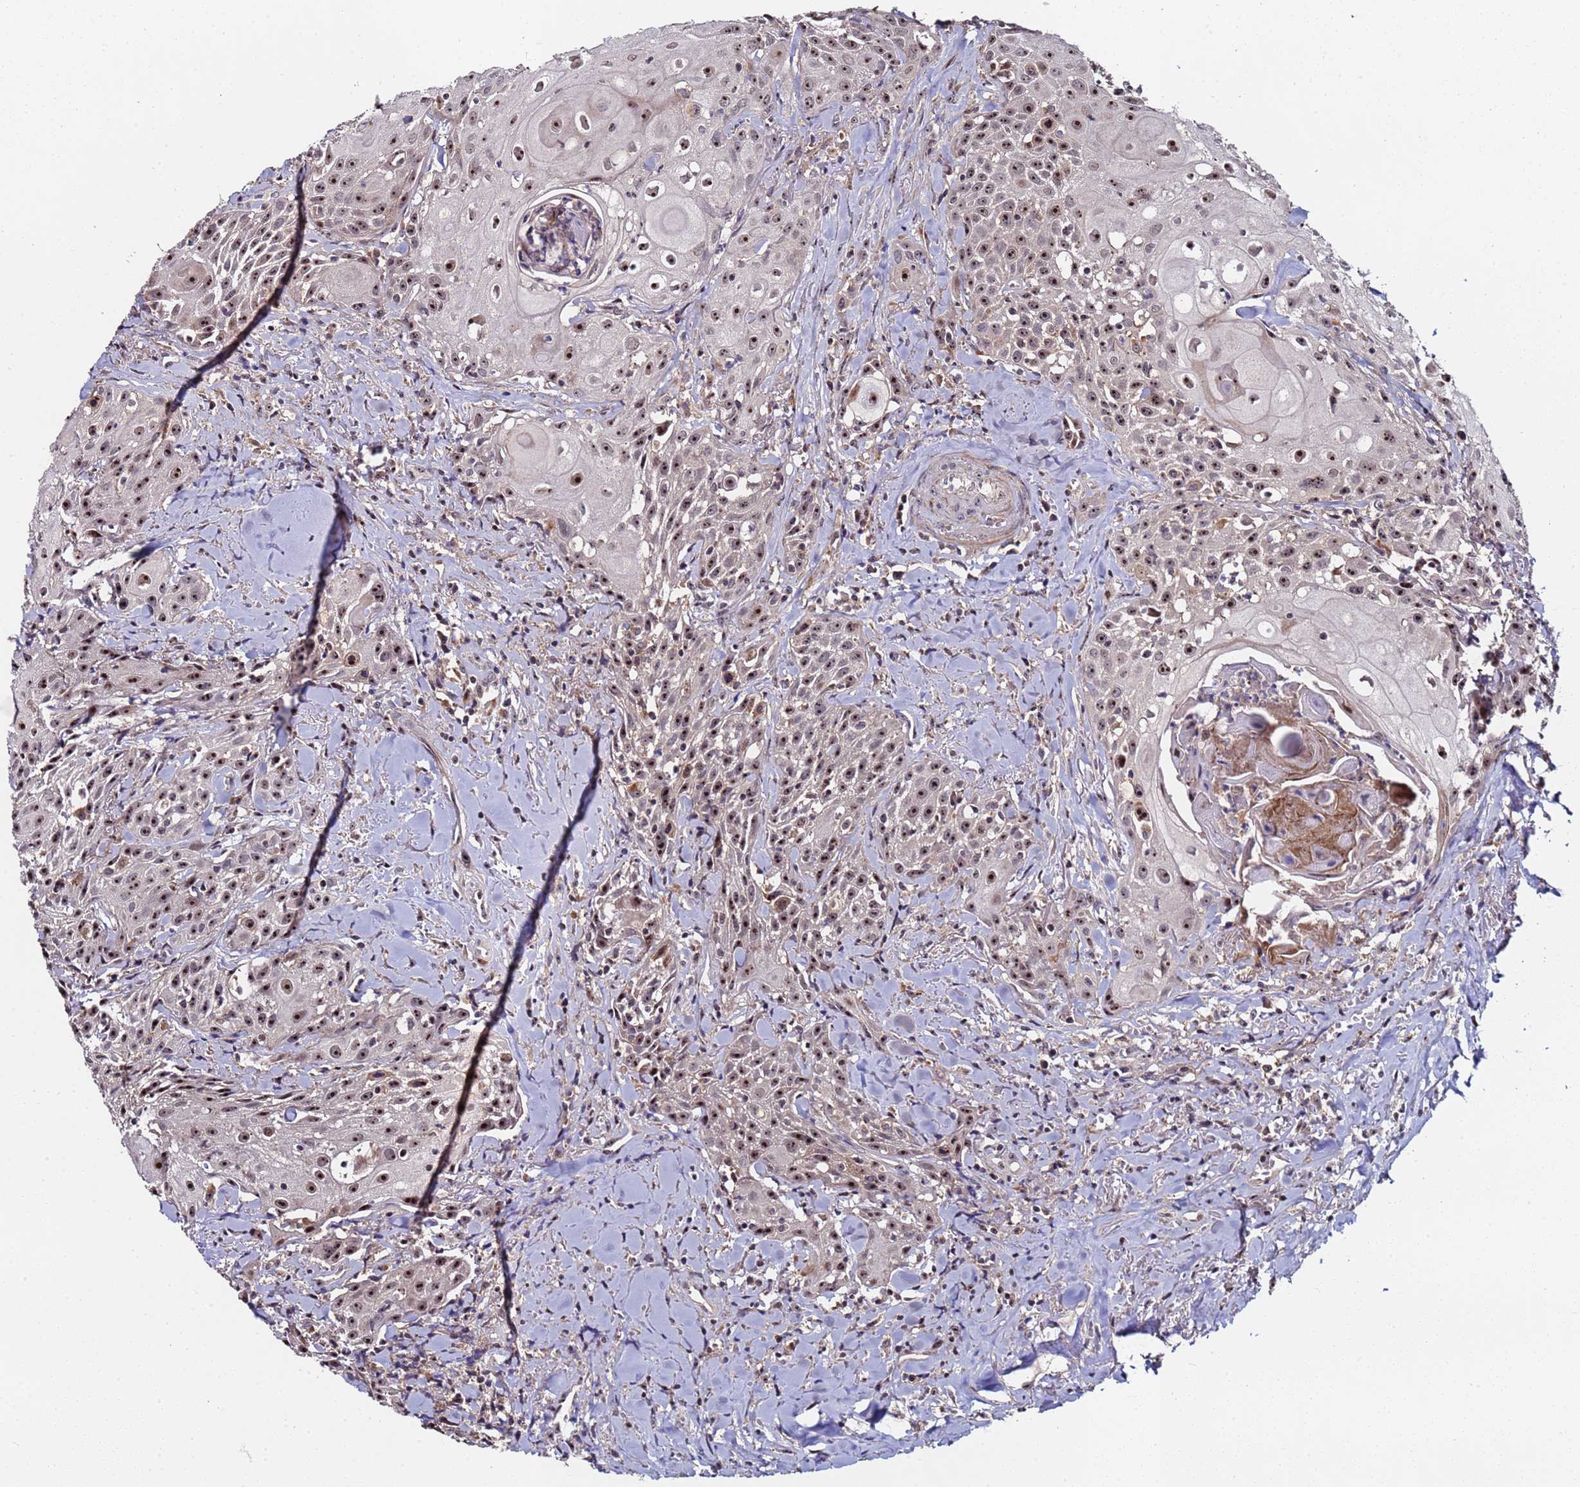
{"staining": {"intensity": "strong", "quantity": ">75%", "location": "nuclear"}, "tissue": "head and neck cancer", "cell_type": "Tumor cells", "image_type": "cancer", "snomed": [{"axis": "morphology", "description": "Squamous cell carcinoma, NOS"}, {"axis": "topography", "description": "Oral tissue"}, {"axis": "topography", "description": "Head-Neck"}], "caption": "Protein expression analysis of head and neck cancer reveals strong nuclear expression in about >75% of tumor cells.", "gene": "KRI1", "patient": {"sex": "female", "age": 82}}